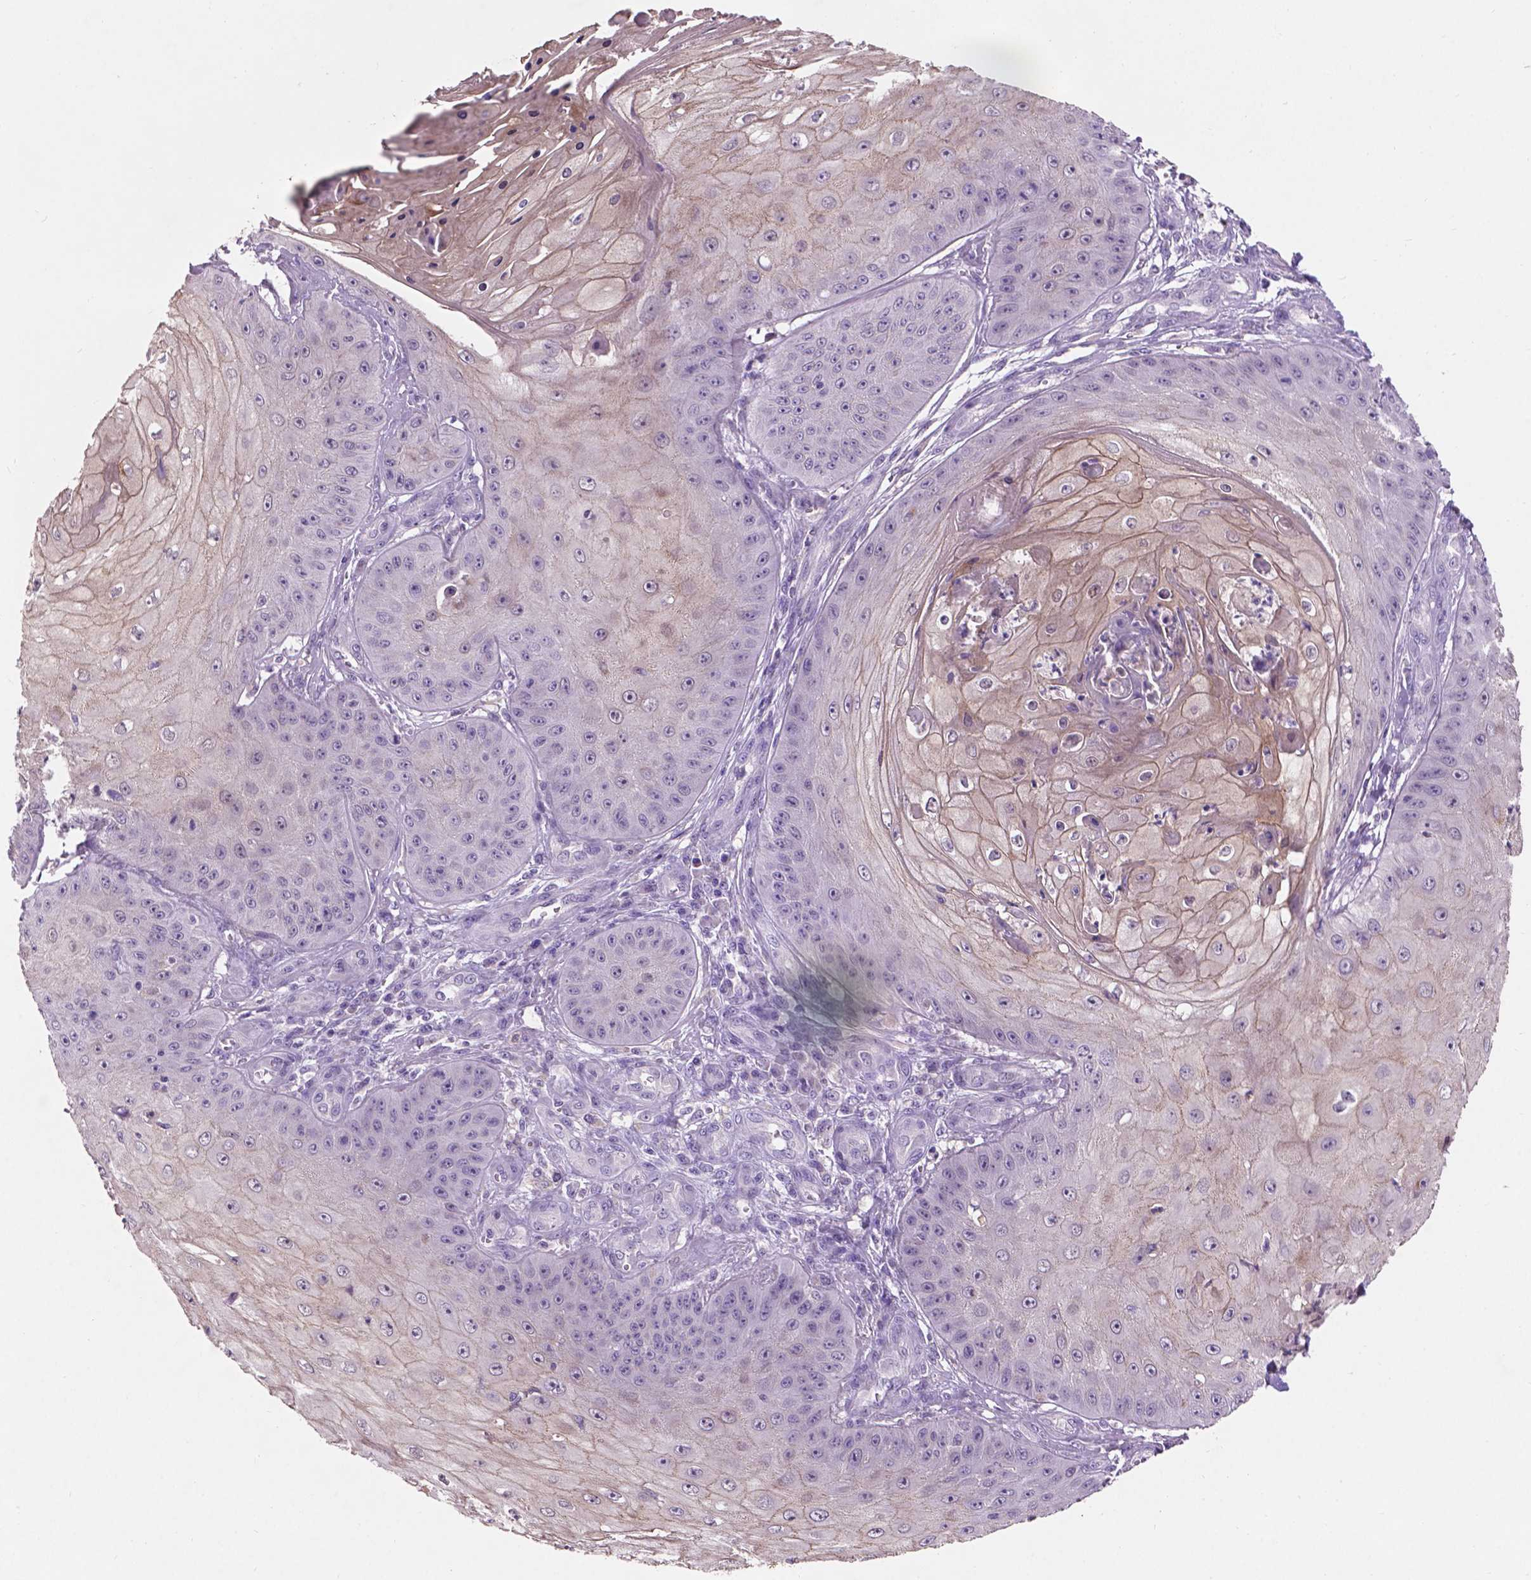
{"staining": {"intensity": "weak", "quantity": "25%-75%", "location": "cytoplasmic/membranous"}, "tissue": "skin cancer", "cell_type": "Tumor cells", "image_type": "cancer", "snomed": [{"axis": "morphology", "description": "Squamous cell carcinoma, NOS"}, {"axis": "topography", "description": "Skin"}], "caption": "Protein staining shows weak cytoplasmic/membranous expression in about 25%-75% of tumor cells in skin cancer (squamous cell carcinoma). Using DAB (brown) and hematoxylin (blue) stains, captured at high magnification using brightfield microscopy.", "gene": "GXYLT2", "patient": {"sex": "male", "age": 70}}